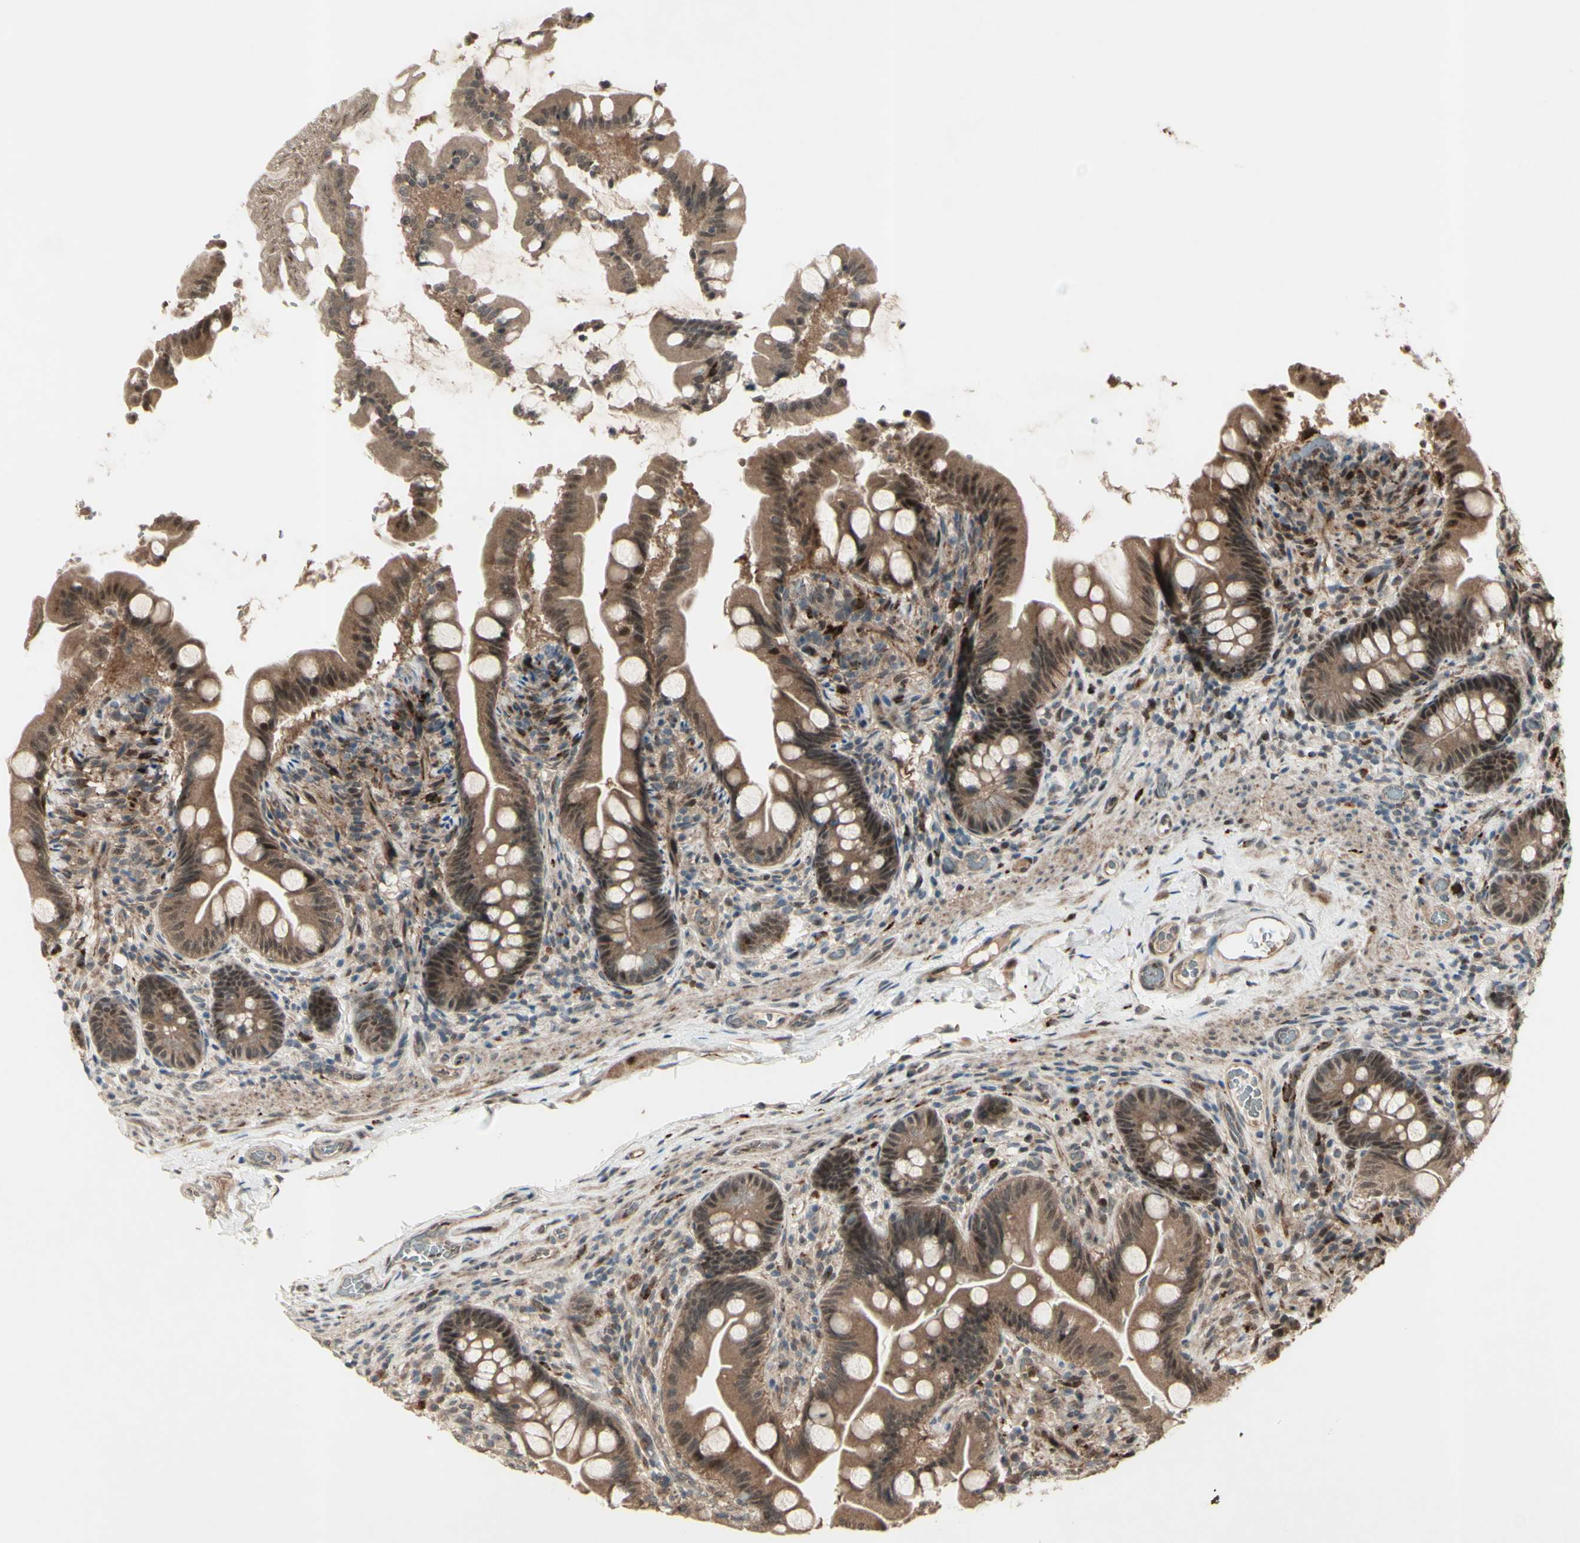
{"staining": {"intensity": "moderate", "quantity": ">75%", "location": "cytoplasmic/membranous,nuclear"}, "tissue": "small intestine", "cell_type": "Glandular cells", "image_type": "normal", "snomed": [{"axis": "morphology", "description": "Normal tissue, NOS"}, {"axis": "topography", "description": "Small intestine"}], "caption": "Immunohistochemical staining of normal human small intestine demonstrates medium levels of moderate cytoplasmic/membranous,nuclear expression in about >75% of glandular cells.", "gene": "MLF2", "patient": {"sex": "female", "age": 56}}